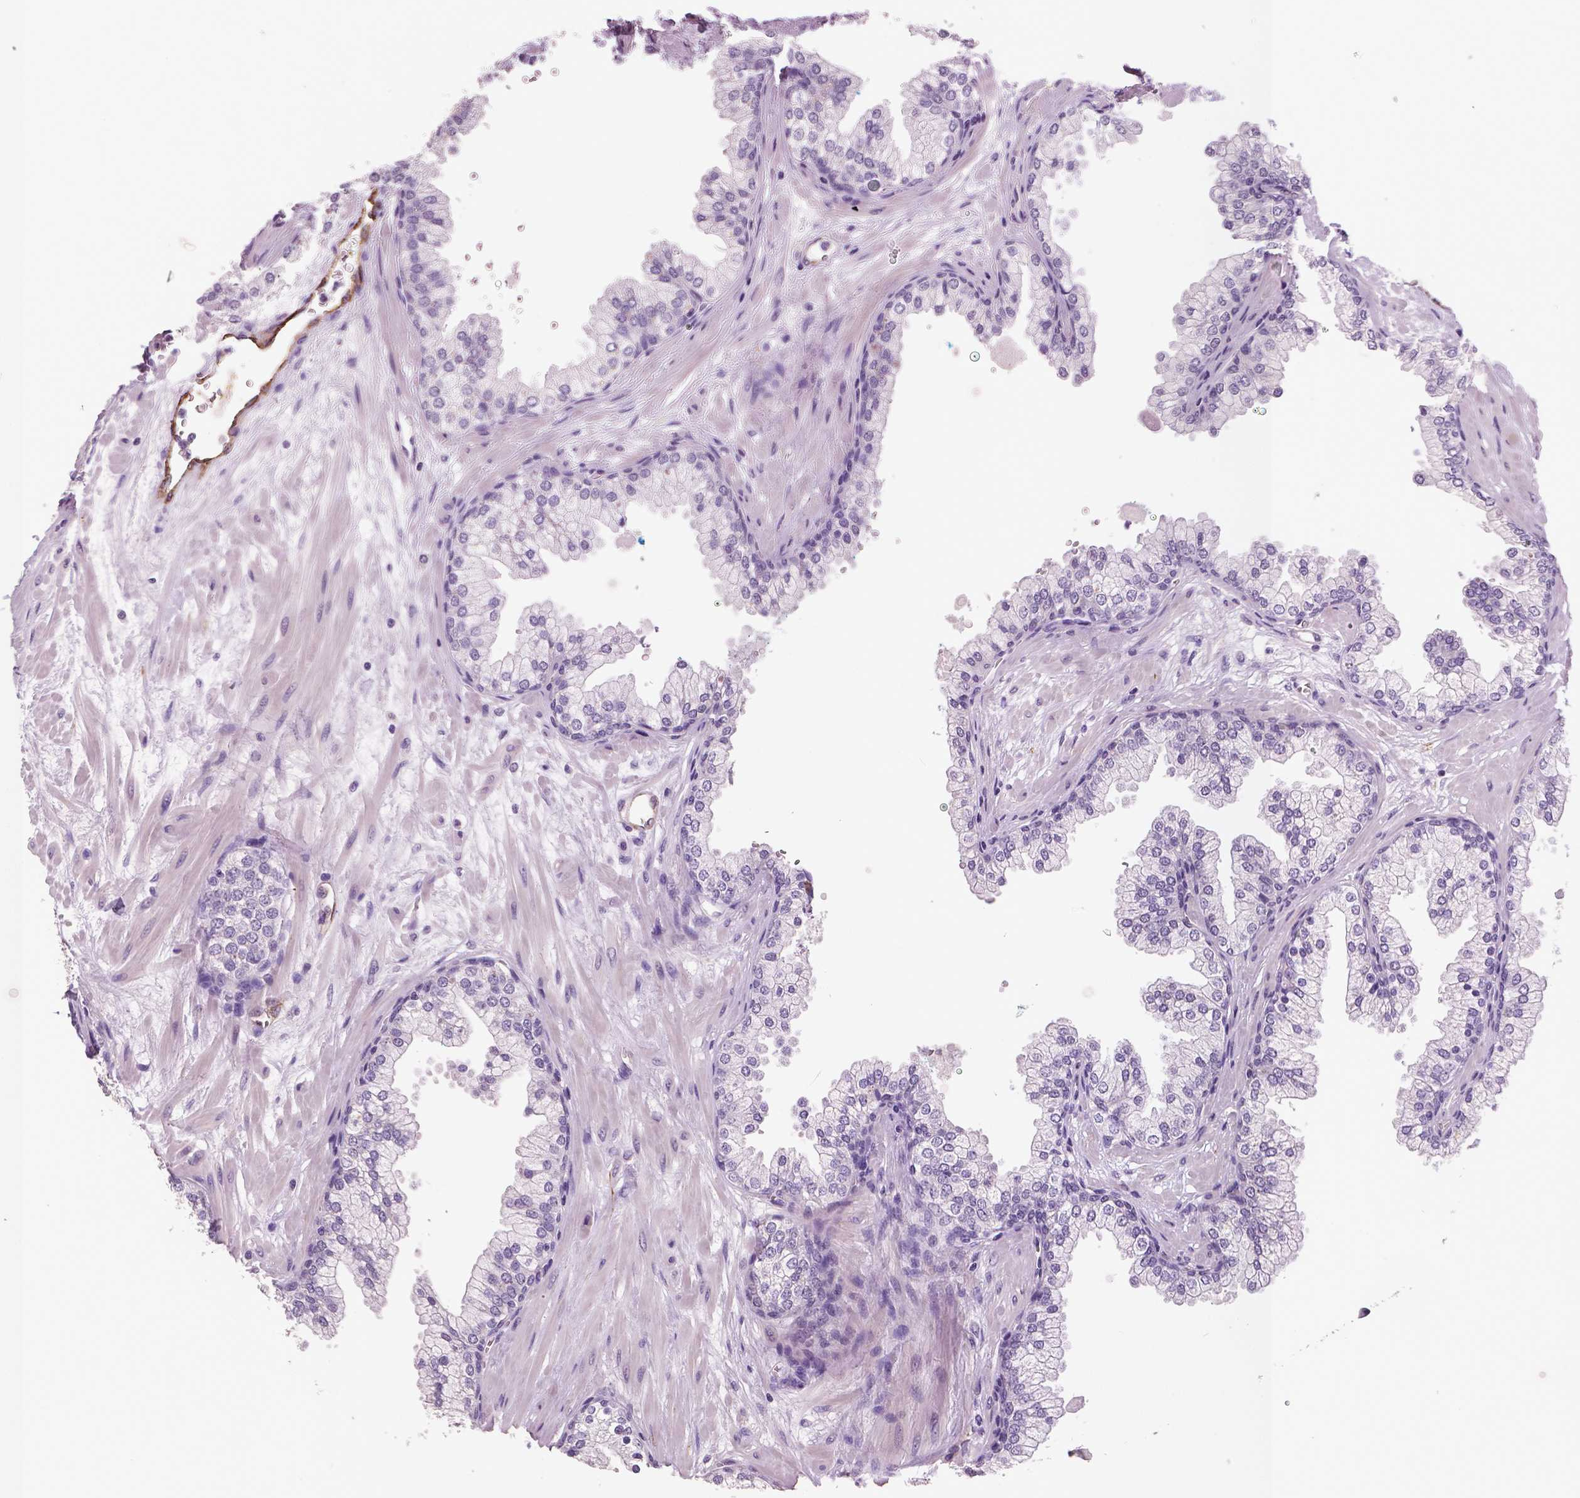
{"staining": {"intensity": "negative", "quantity": "none", "location": "none"}, "tissue": "prostate", "cell_type": "Glandular cells", "image_type": "normal", "snomed": [{"axis": "morphology", "description": "Normal tissue, NOS"}, {"axis": "topography", "description": "Prostate"}, {"axis": "topography", "description": "Peripheral nerve tissue"}], "caption": "Prostate stained for a protein using immunohistochemistry demonstrates no positivity glandular cells.", "gene": "TSPAN7", "patient": {"sex": "male", "age": 61}}